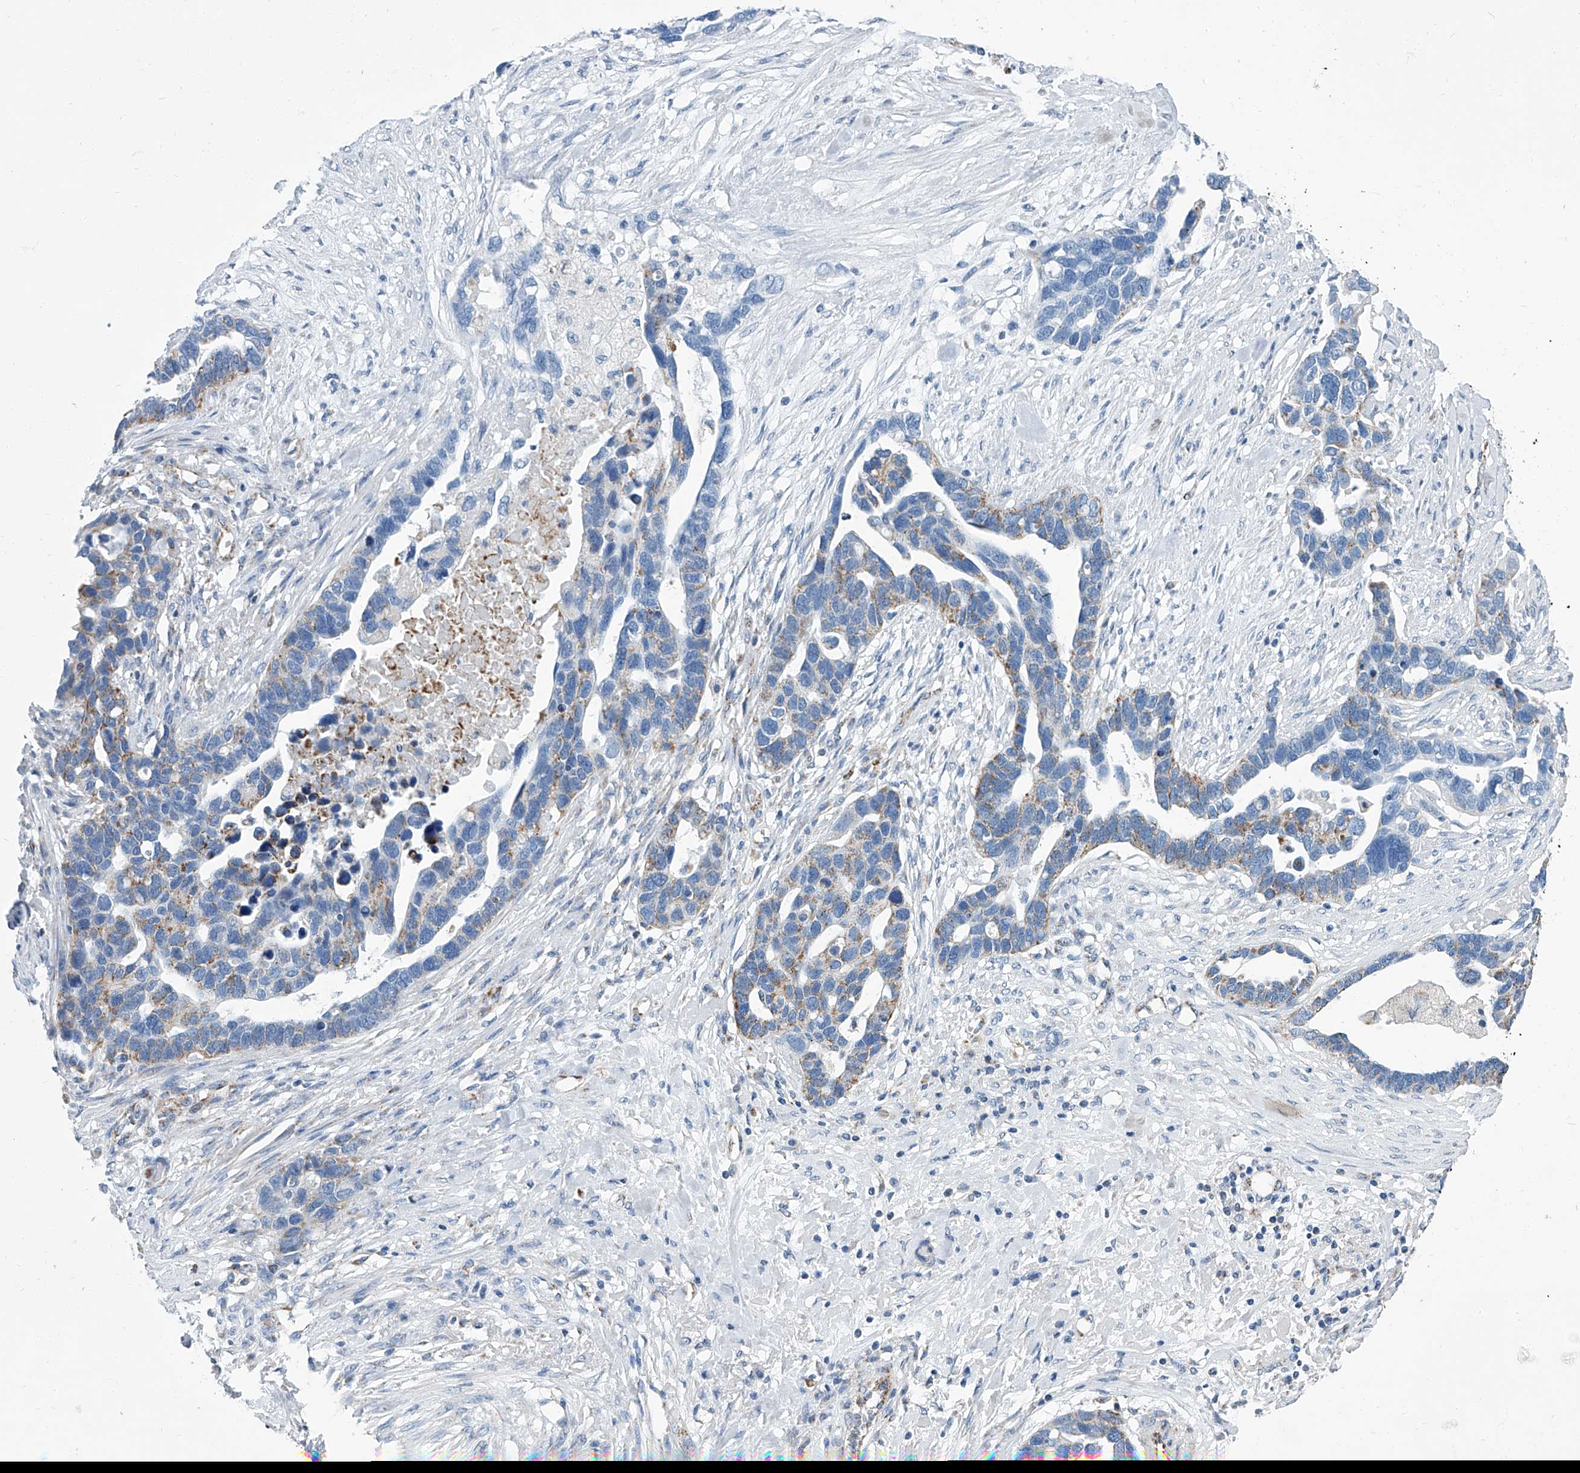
{"staining": {"intensity": "moderate", "quantity": "<25%", "location": "cytoplasmic/membranous"}, "tissue": "ovarian cancer", "cell_type": "Tumor cells", "image_type": "cancer", "snomed": [{"axis": "morphology", "description": "Cystadenocarcinoma, serous, NOS"}, {"axis": "topography", "description": "Ovary"}], "caption": "The image shows immunohistochemical staining of ovarian serous cystadenocarcinoma. There is moderate cytoplasmic/membranous positivity is seen in about <25% of tumor cells. (DAB IHC with brightfield microscopy, high magnification).", "gene": "MT-ND1", "patient": {"sex": "female", "age": 54}}